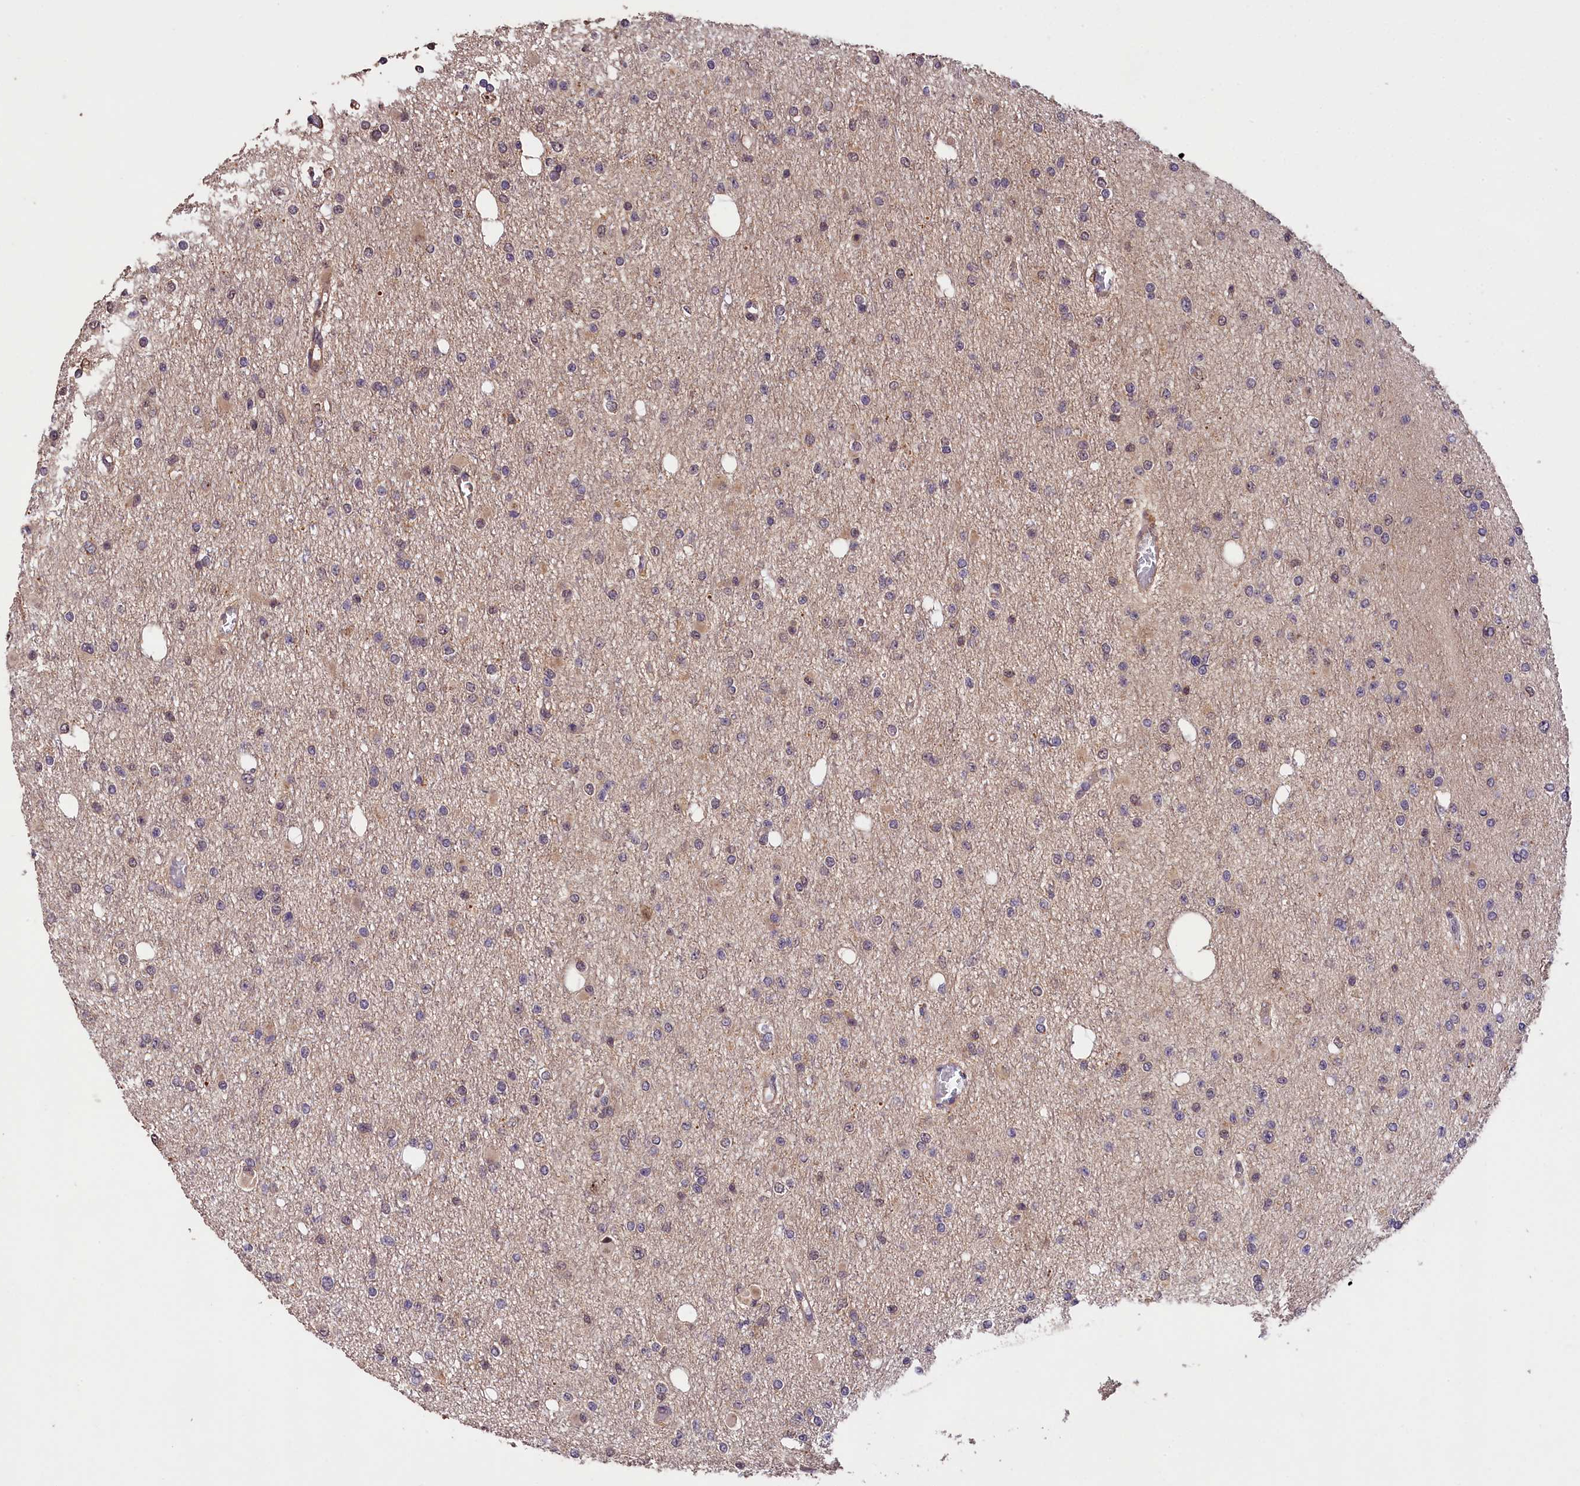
{"staining": {"intensity": "weak", "quantity": "<25%", "location": "cytoplasmic/membranous,nuclear"}, "tissue": "glioma", "cell_type": "Tumor cells", "image_type": "cancer", "snomed": [{"axis": "morphology", "description": "Glioma, malignant, Low grade"}, {"axis": "topography", "description": "Brain"}], "caption": "IHC histopathology image of neoplastic tissue: human glioma stained with DAB (3,3'-diaminobenzidine) demonstrates no significant protein staining in tumor cells. (DAB immunohistochemistry, high magnification).", "gene": "PHAF1", "patient": {"sex": "female", "age": 22}}